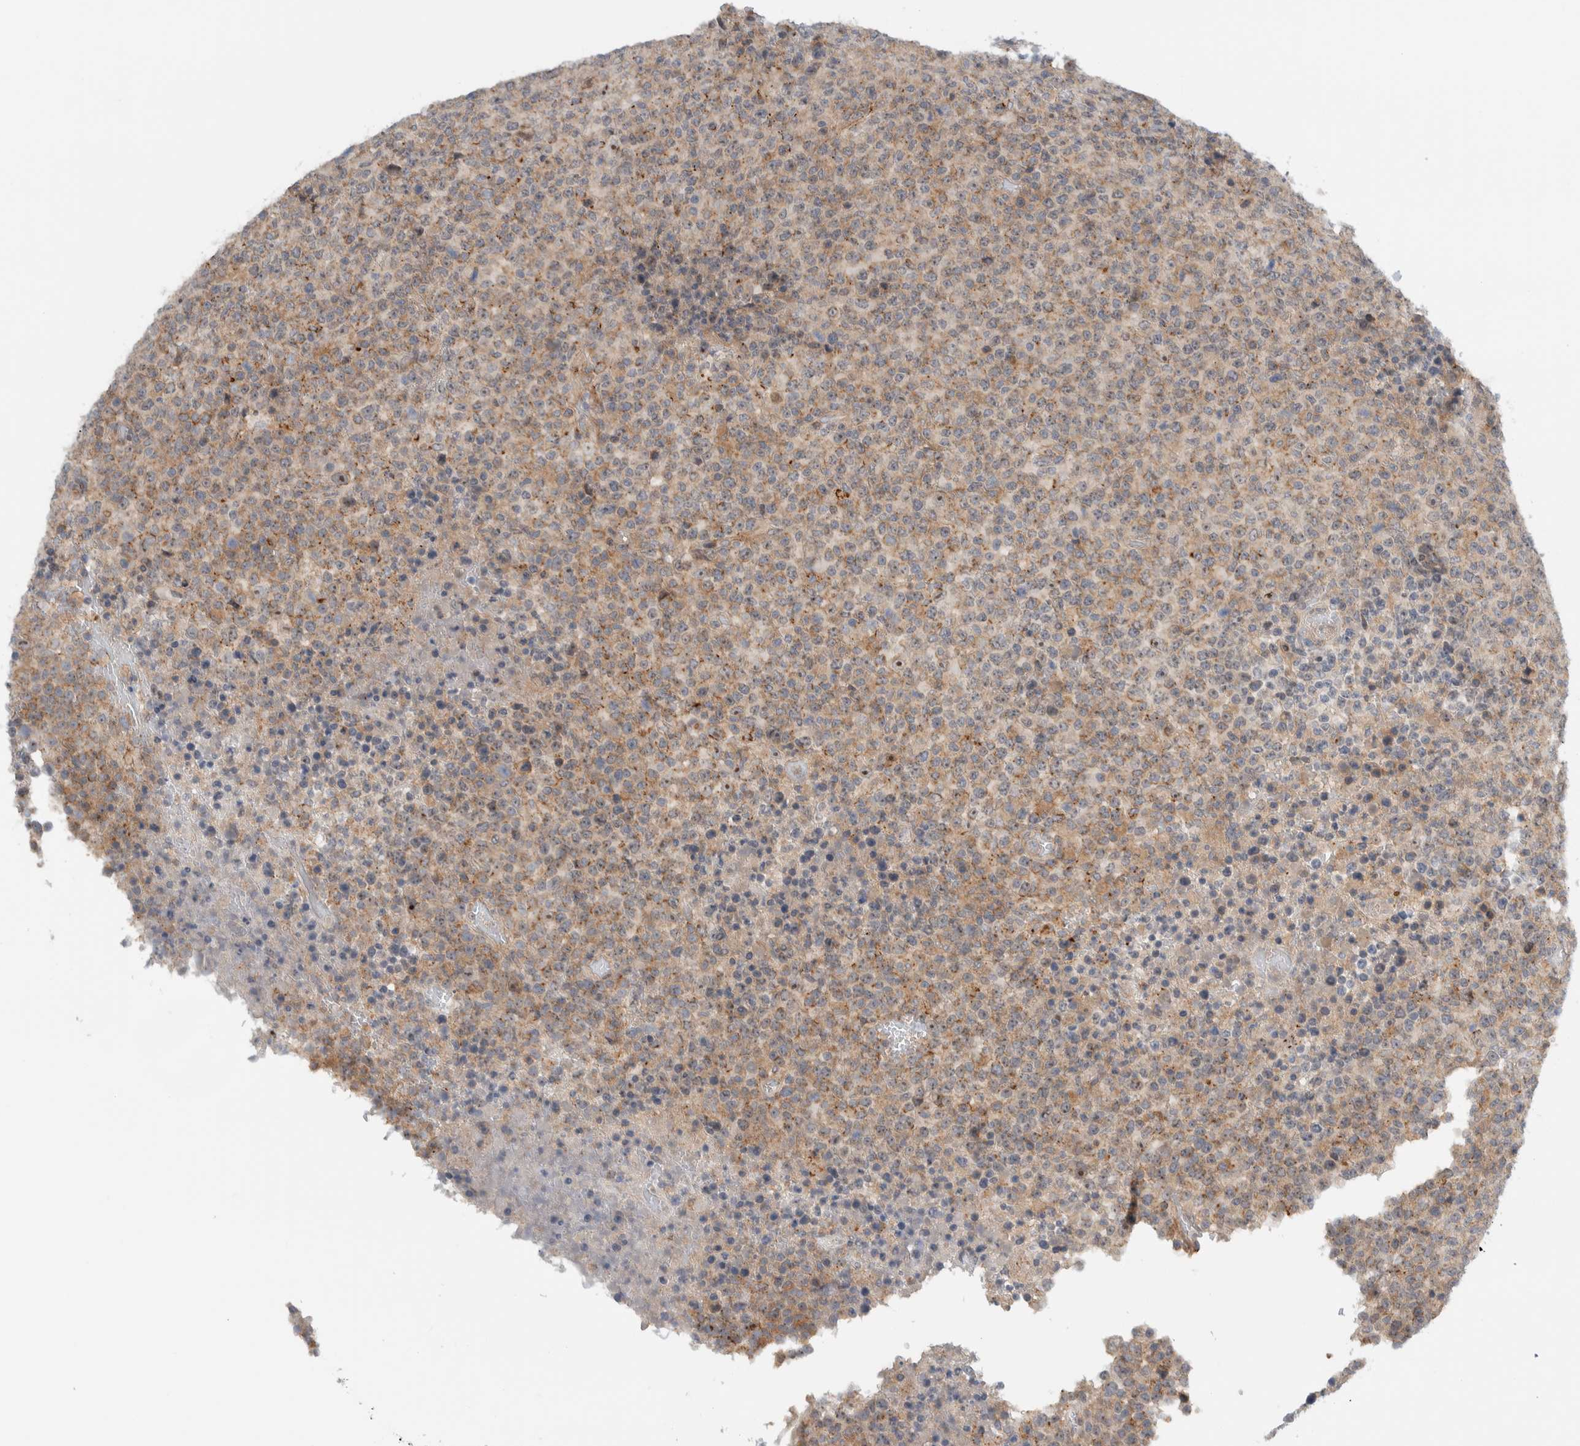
{"staining": {"intensity": "weak", "quantity": ">75%", "location": "cytoplasmic/membranous"}, "tissue": "lymphoma", "cell_type": "Tumor cells", "image_type": "cancer", "snomed": [{"axis": "morphology", "description": "Malignant lymphoma, non-Hodgkin's type, High grade"}, {"axis": "topography", "description": "Lymph node"}], "caption": "A high-resolution histopathology image shows IHC staining of malignant lymphoma, non-Hodgkin's type (high-grade), which demonstrates weak cytoplasmic/membranous positivity in approximately >75% of tumor cells.", "gene": "MPRIP", "patient": {"sex": "male", "age": 13}}